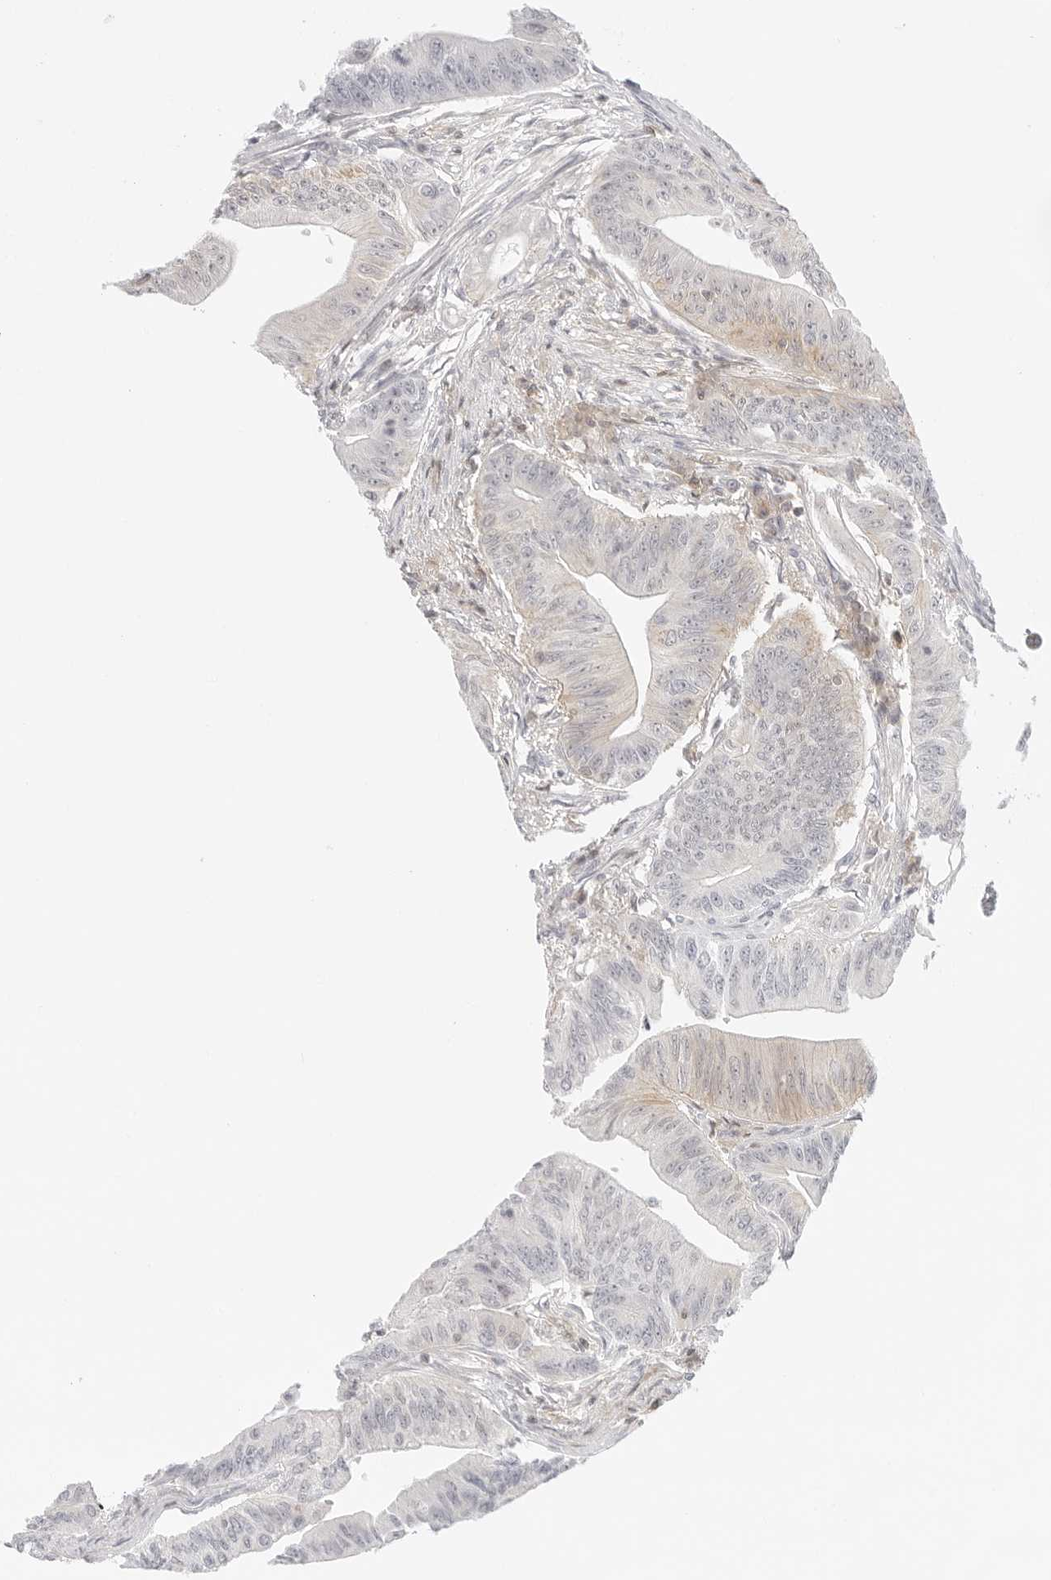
{"staining": {"intensity": "negative", "quantity": "none", "location": "none"}, "tissue": "colorectal cancer", "cell_type": "Tumor cells", "image_type": "cancer", "snomed": [{"axis": "morphology", "description": "Adenoma, NOS"}, {"axis": "morphology", "description": "Adenocarcinoma, NOS"}, {"axis": "topography", "description": "Colon"}], "caption": "Micrograph shows no protein expression in tumor cells of adenocarcinoma (colorectal) tissue.", "gene": "TNFRSF14", "patient": {"sex": "male", "age": 79}}